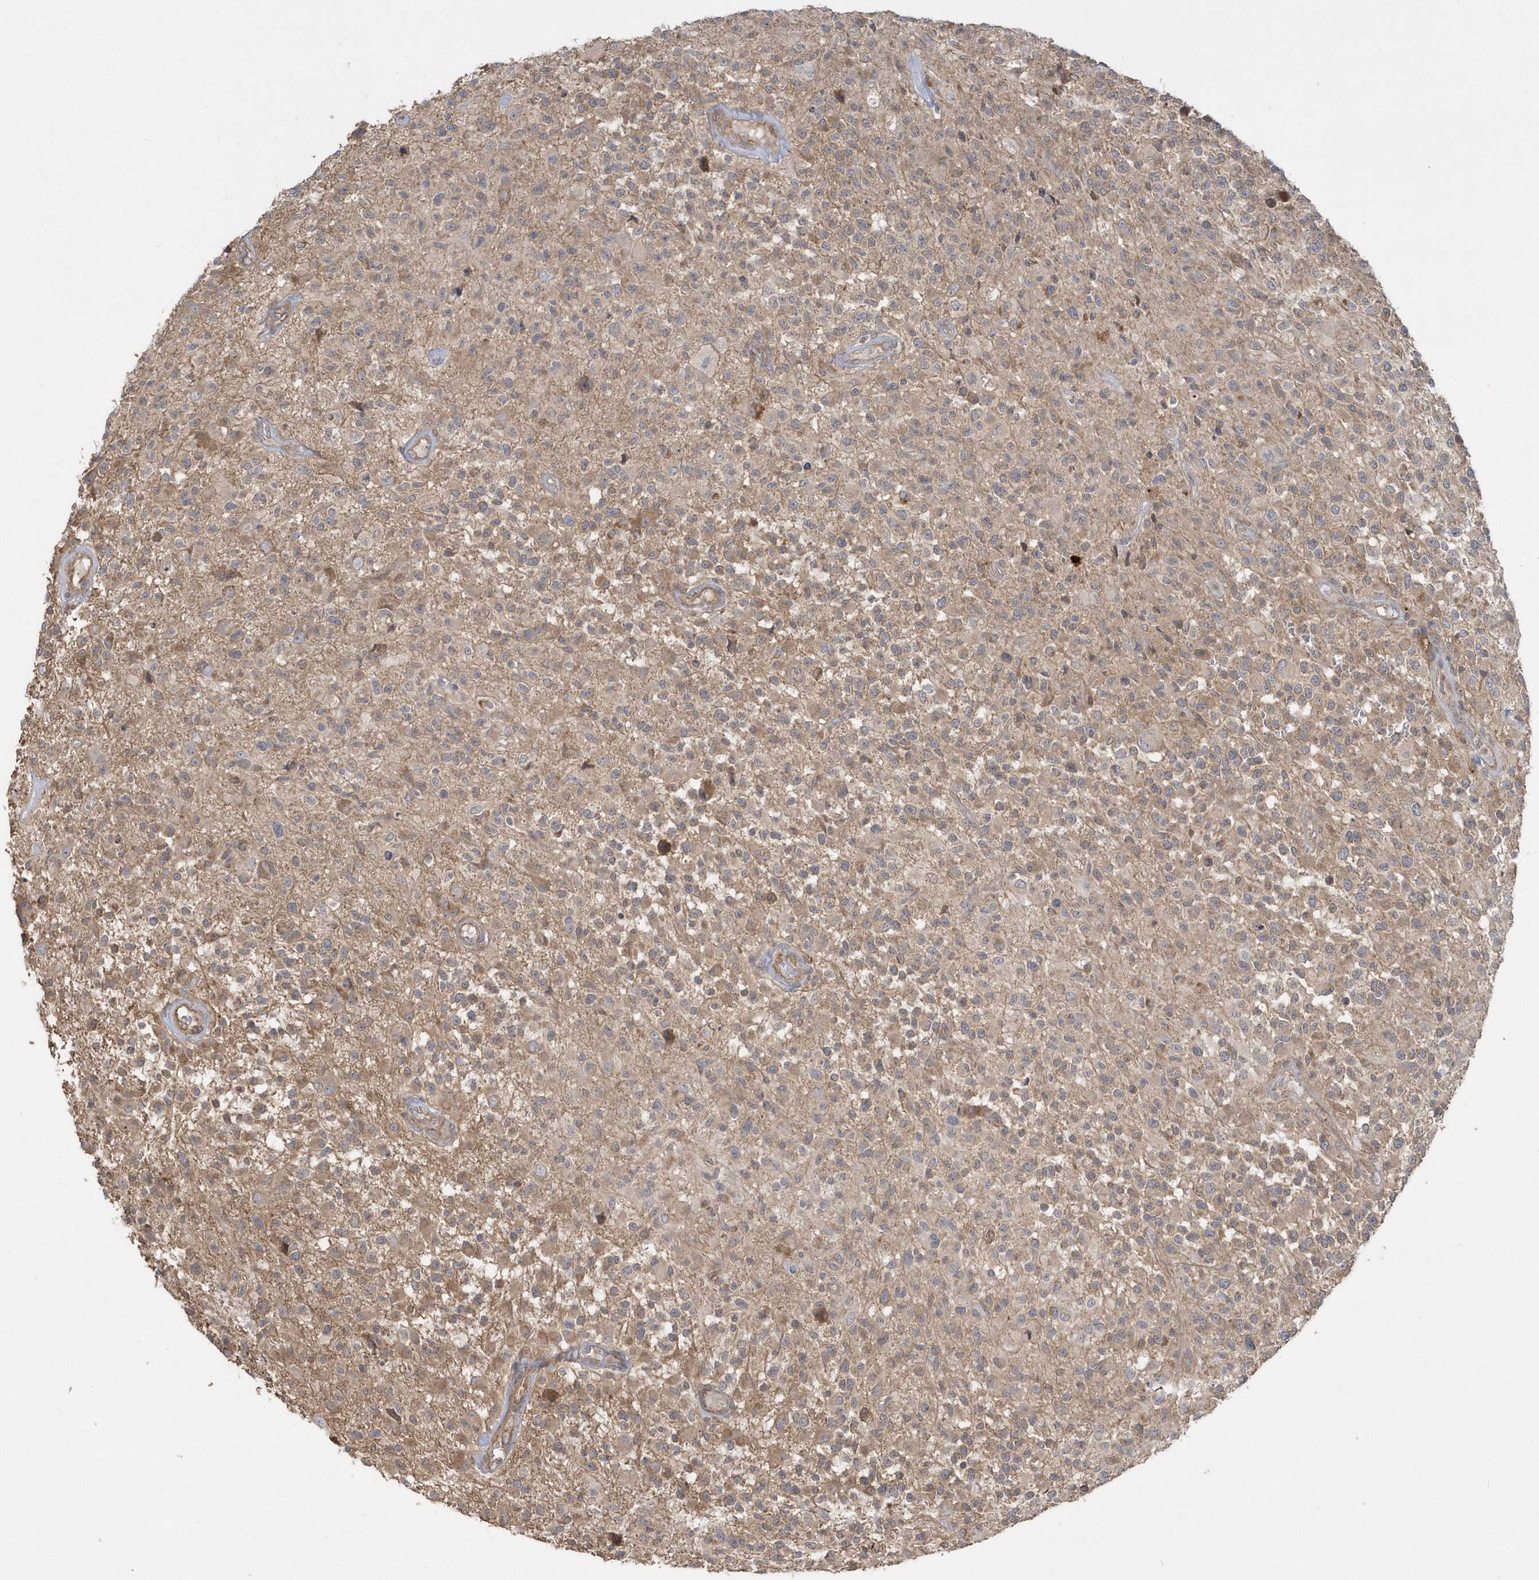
{"staining": {"intensity": "weak", "quantity": ">75%", "location": "cytoplasmic/membranous"}, "tissue": "glioma", "cell_type": "Tumor cells", "image_type": "cancer", "snomed": [{"axis": "morphology", "description": "Glioma, malignant, High grade"}, {"axis": "morphology", "description": "Glioblastoma, NOS"}, {"axis": "topography", "description": "Brain"}], "caption": "Protein analysis of high-grade glioma (malignant) tissue exhibits weak cytoplasmic/membranous staining in approximately >75% of tumor cells.", "gene": "ARMC8", "patient": {"sex": "male", "age": 60}}